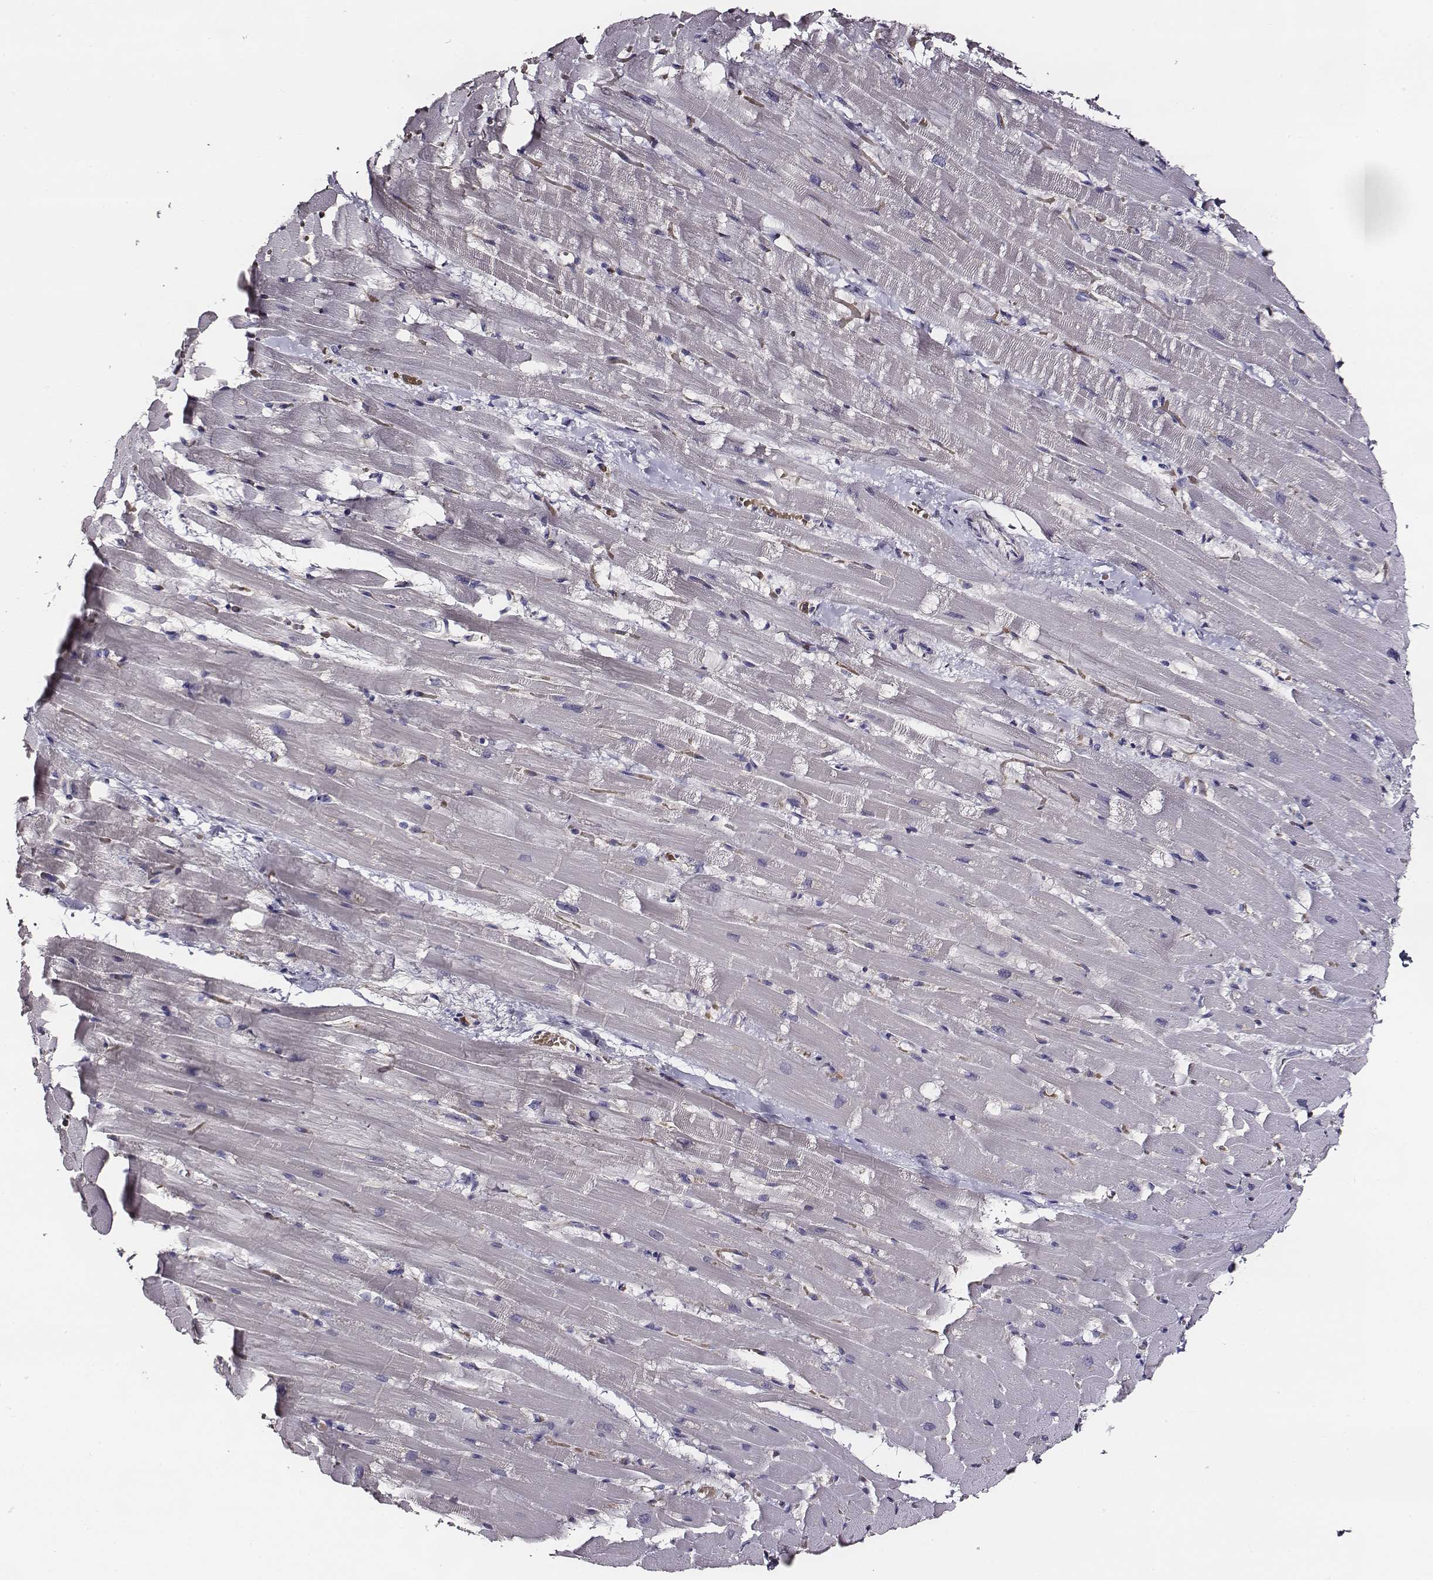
{"staining": {"intensity": "negative", "quantity": "none", "location": "none"}, "tissue": "heart muscle", "cell_type": "Cardiomyocytes", "image_type": "normal", "snomed": [{"axis": "morphology", "description": "Normal tissue, NOS"}, {"axis": "topography", "description": "Heart"}], "caption": "This is a photomicrograph of immunohistochemistry staining of unremarkable heart muscle, which shows no positivity in cardiomyocytes. Nuclei are stained in blue.", "gene": "AADAT", "patient": {"sex": "male", "age": 37}}